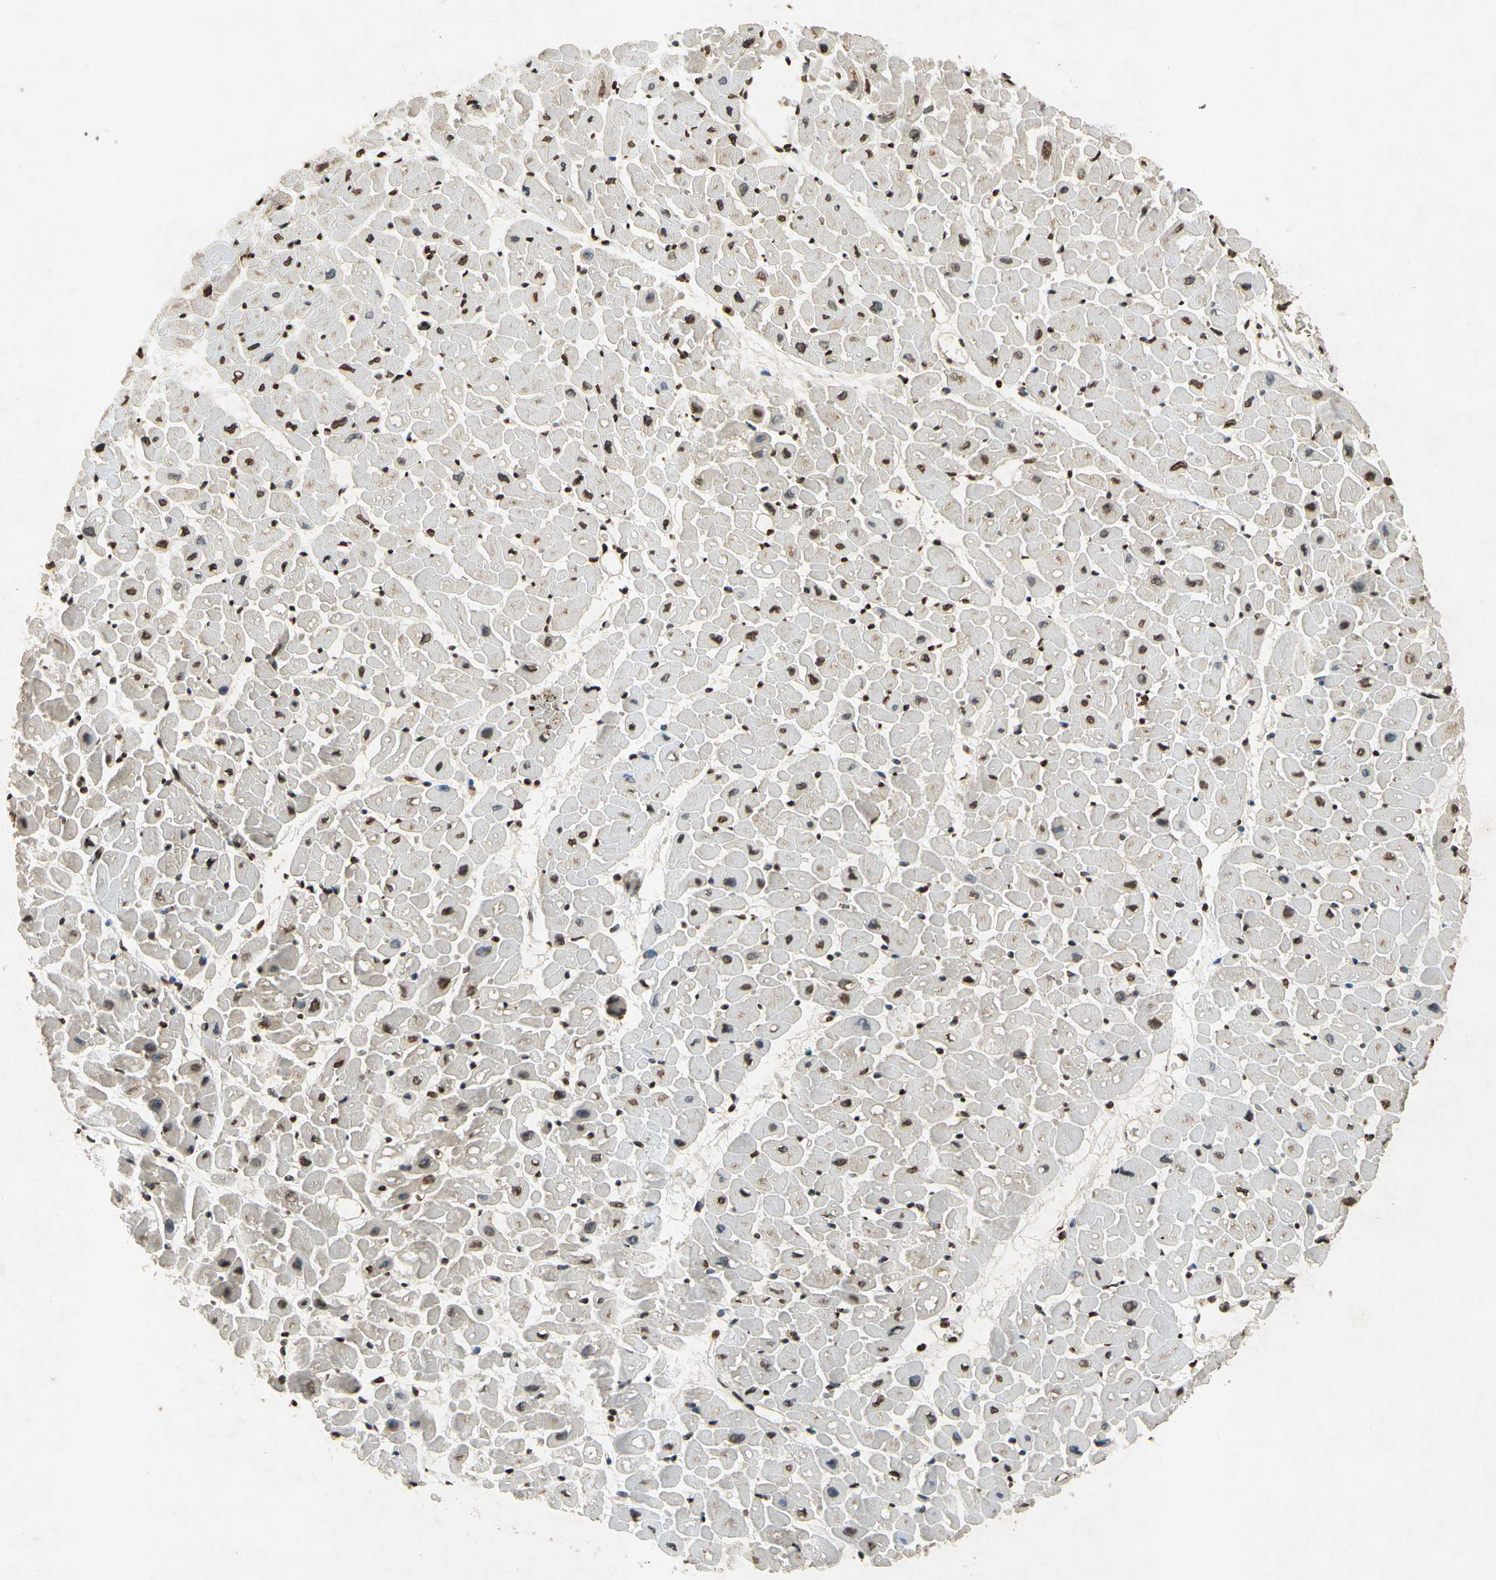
{"staining": {"intensity": "moderate", "quantity": ">75%", "location": "nuclear"}, "tissue": "heart muscle", "cell_type": "Cardiomyocytes", "image_type": "normal", "snomed": [{"axis": "morphology", "description": "Normal tissue, NOS"}, {"axis": "topography", "description": "Heart"}], "caption": "Cardiomyocytes display moderate nuclear expression in approximately >75% of cells in unremarkable heart muscle. (Stains: DAB in brown, nuclei in blue, Microscopy: brightfield microscopy at high magnification).", "gene": "HOXB3", "patient": {"sex": "male", "age": 45}}